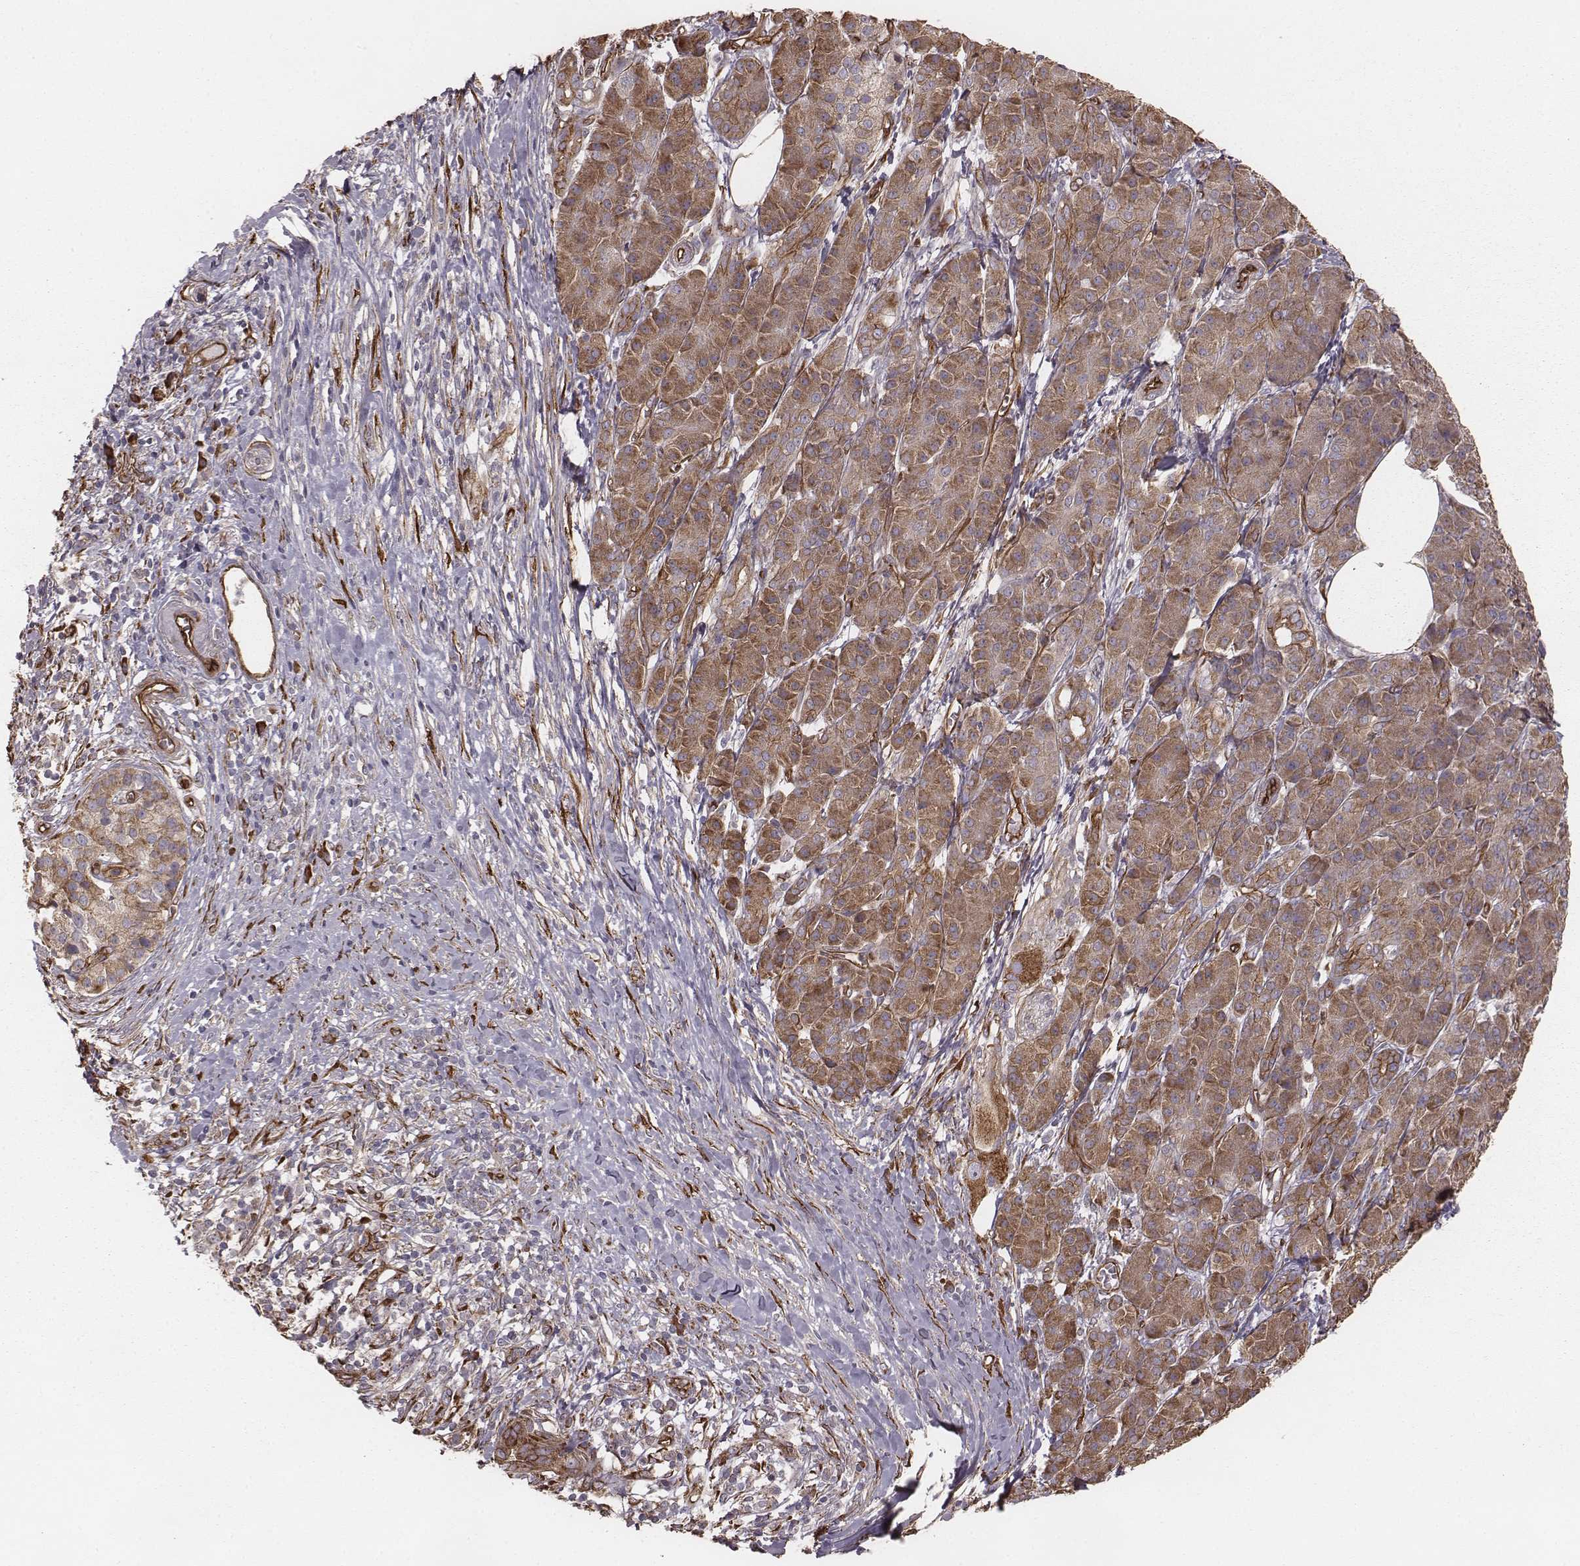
{"staining": {"intensity": "moderate", "quantity": ">75%", "location": "cytoplasmic/membranous"}, "tissue": "pancreatic cancer", "cell_type": "Tumor cells", "image_type": "cancer", "snomed": [{"axis": "morphology", "description": "Adenocarcinoma, NOS"}, {"axis": "topography", "description": "Pancreas"}], "caption": "Immunohistochemistry of human pancreatic cancer (adenocarcinoma) shows medium levels of moderate cytoplasmic/membranous staining in approximately >75% of tumor cells.", "gene": "PALMD", "patient": {"sex": "male", "age": 61}}